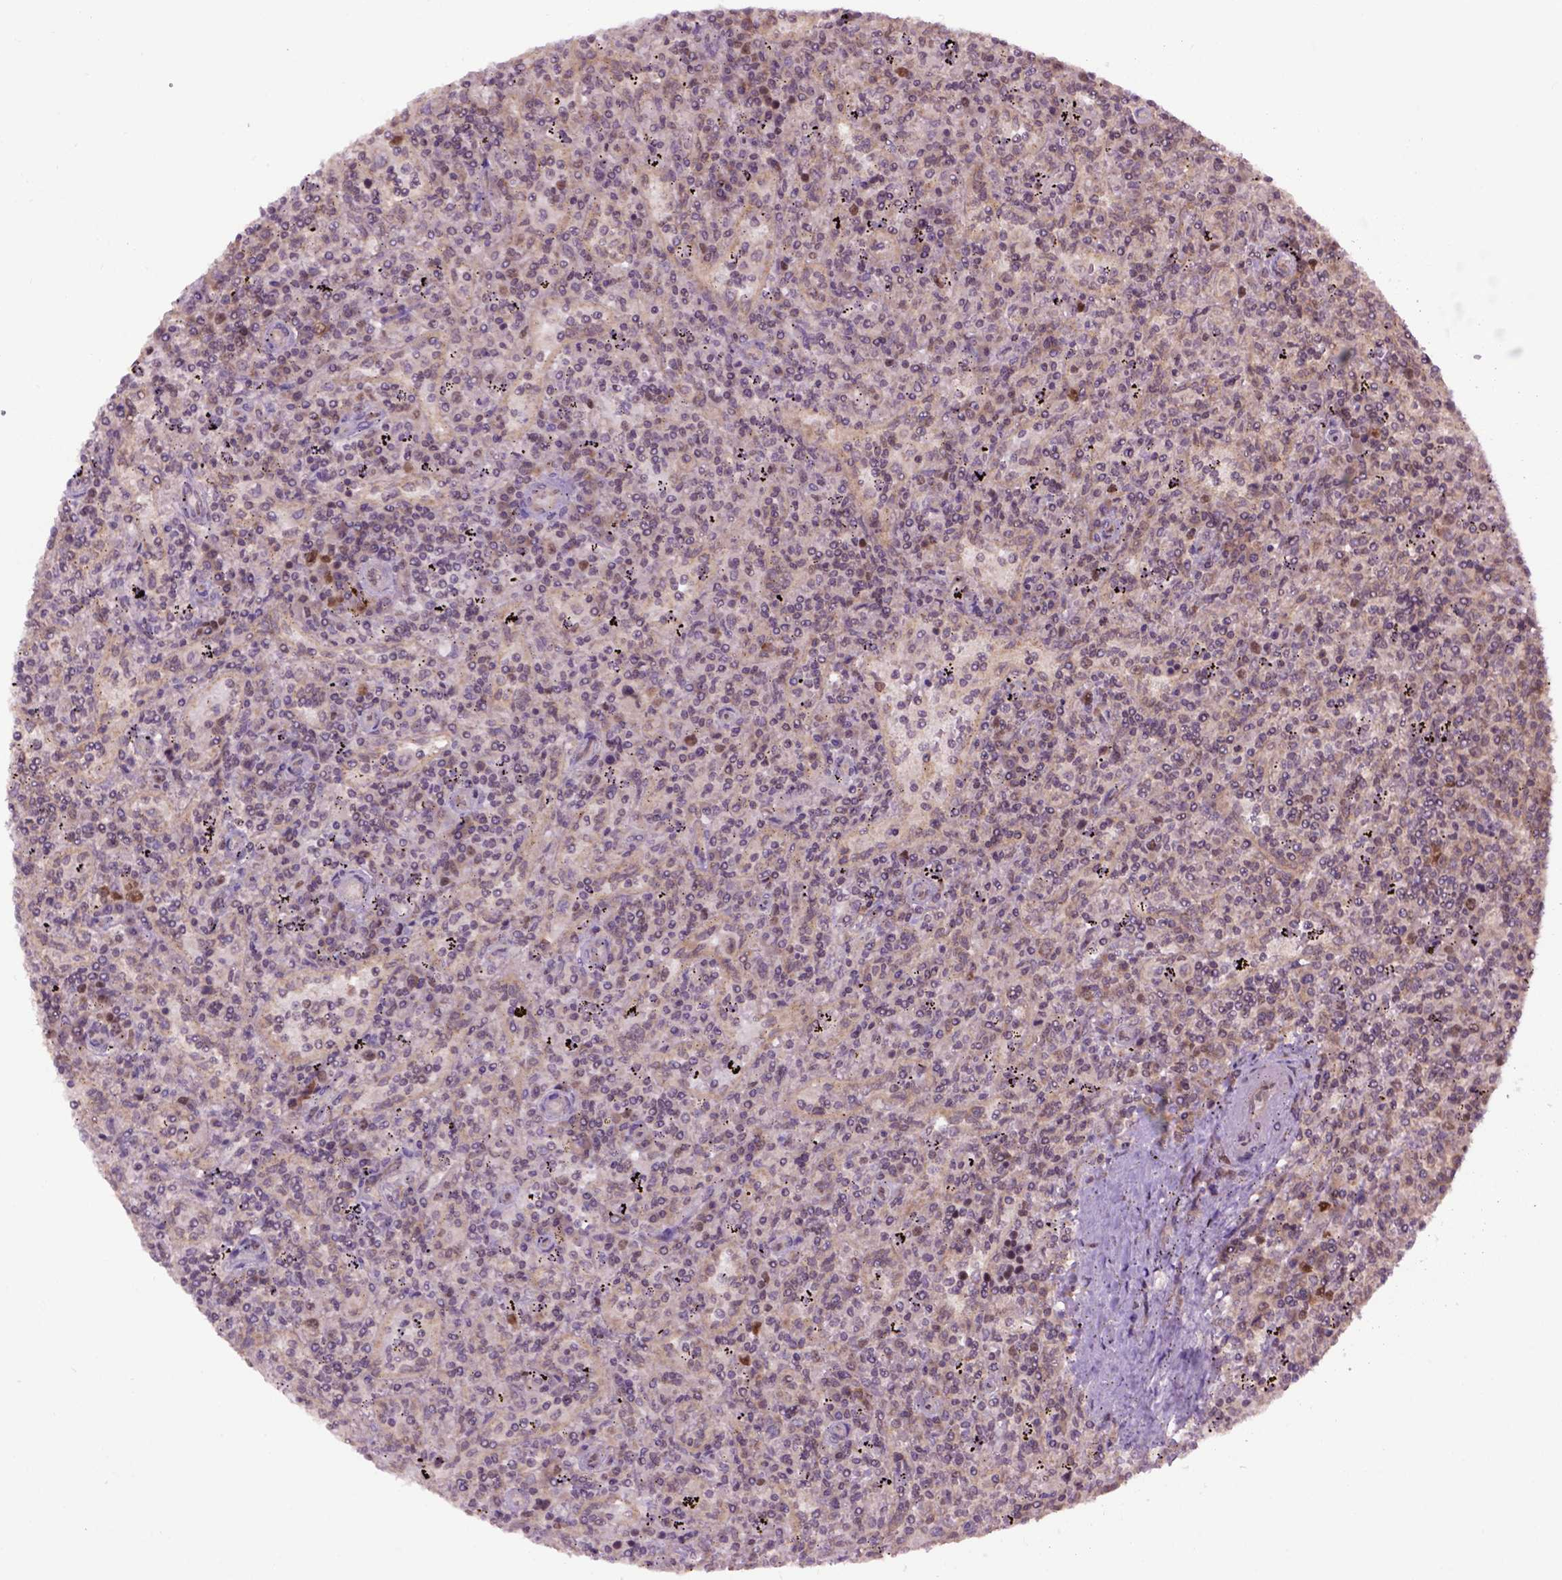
{"staining": {"intensity": "negative", "quantity": "none", "location": "none"}, "tissue": "lymphoma", "cell_type": "Tumor cells", "image_type": "cancer", "snomed": [{"axis": "morphology", "description": "Malignant lymphoma, non-Hodgkin's type, Low grade"}, {"axis": "topography", "description": "Spleen"}], "caption": "An IHC histopathology image of lymphoma is shown. There is no staining in tumor cells of lymphoma.", "gene": "WDR48", "patient": {"sex": "male", "age": 62}}